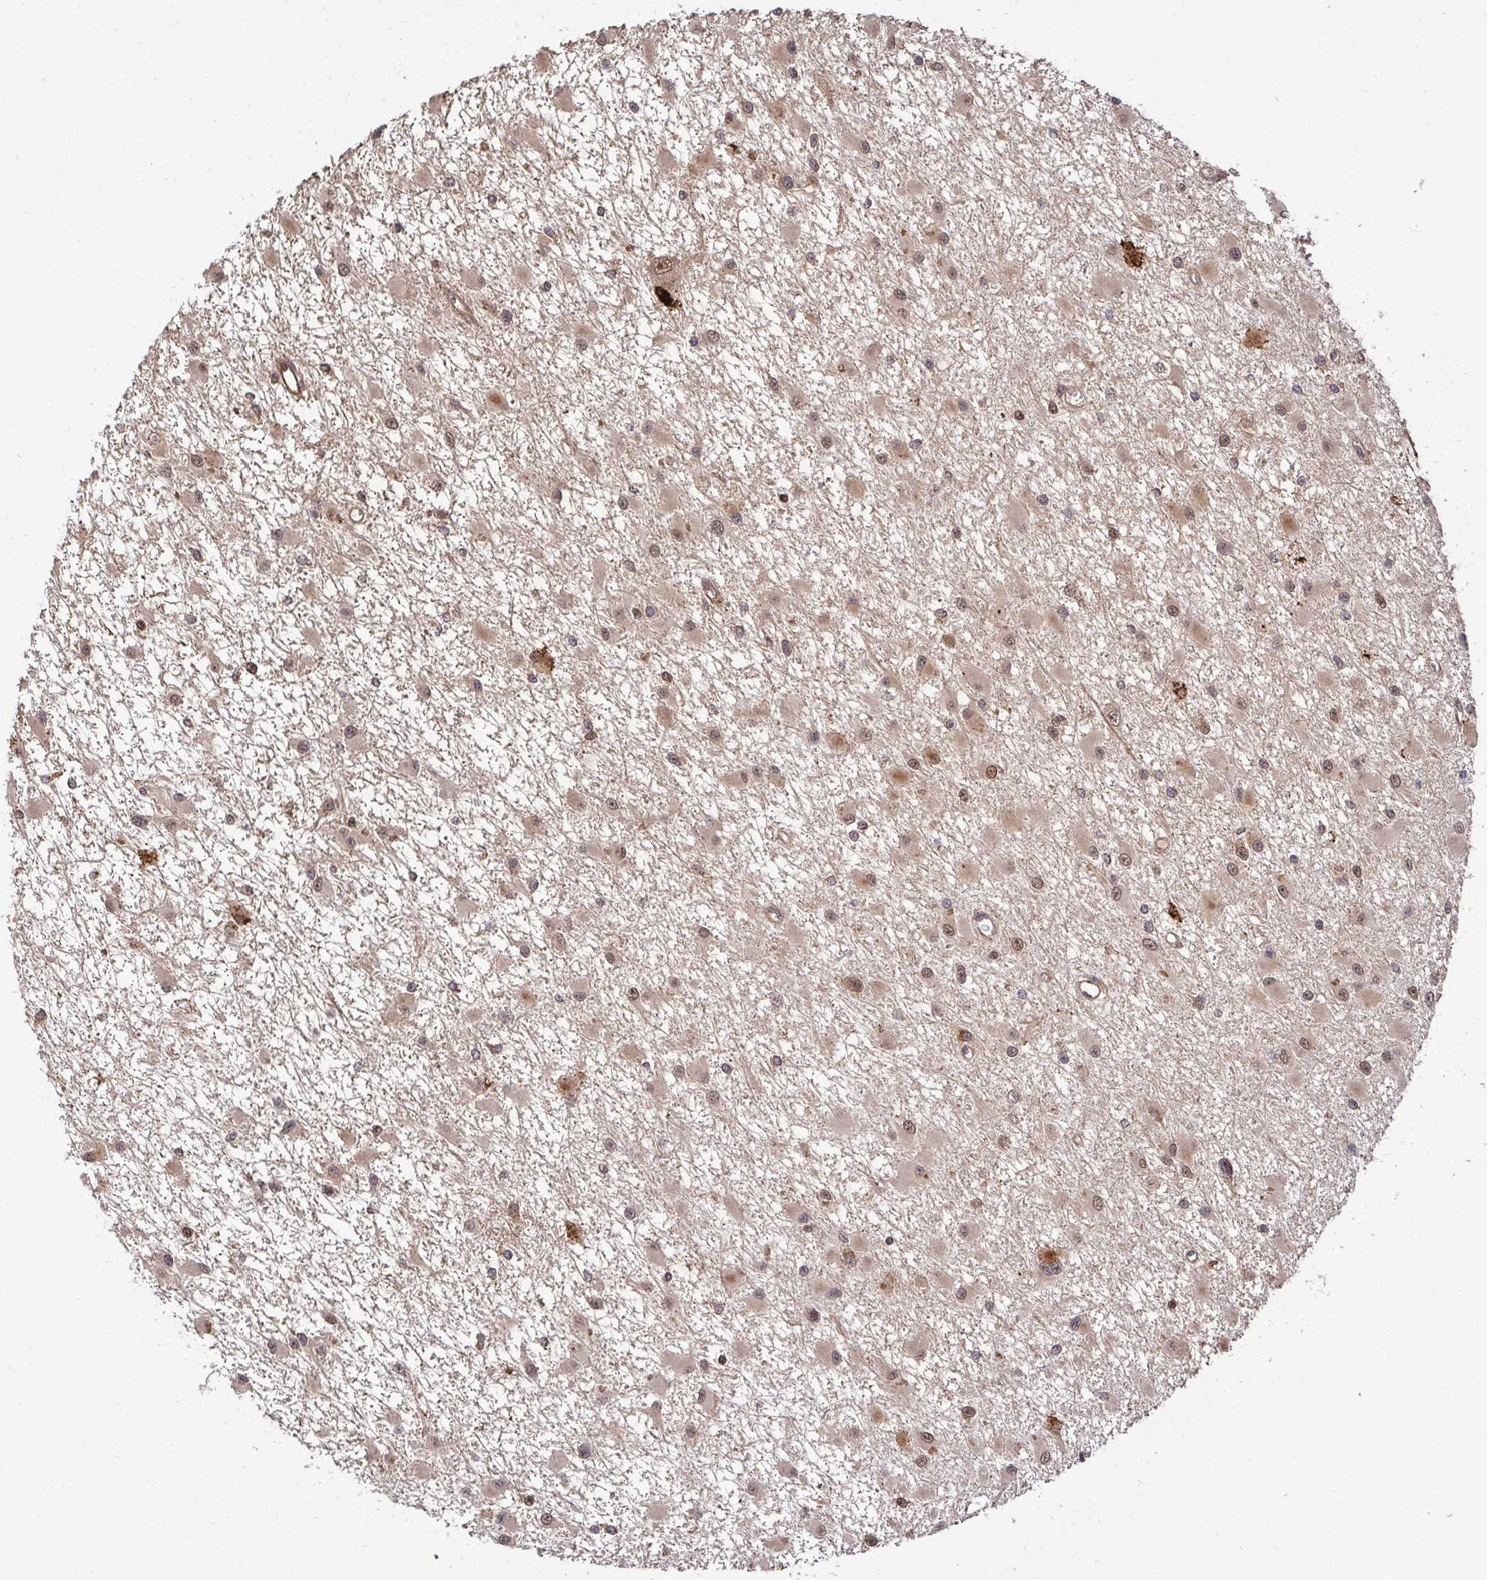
{"staining": {"intensity": "weak", "quantity": "25%-75%", "location": "nuclear"}, "tissue": "glioma", "cell_type": "Tumor cells", "image_type": "cancer", "snomed": [{"axis": "morphology", "description": "Glioma, malignant, High grade"}, {"axis": "topography", "description": "Brain"}], "caption": "The histopathology image exhibits a brown stain indicating the presence of a protein in the nuclear of tumor cells in glioma.", "gene": "PSMA4", "patient": {"sex": "male", "age": 54}}